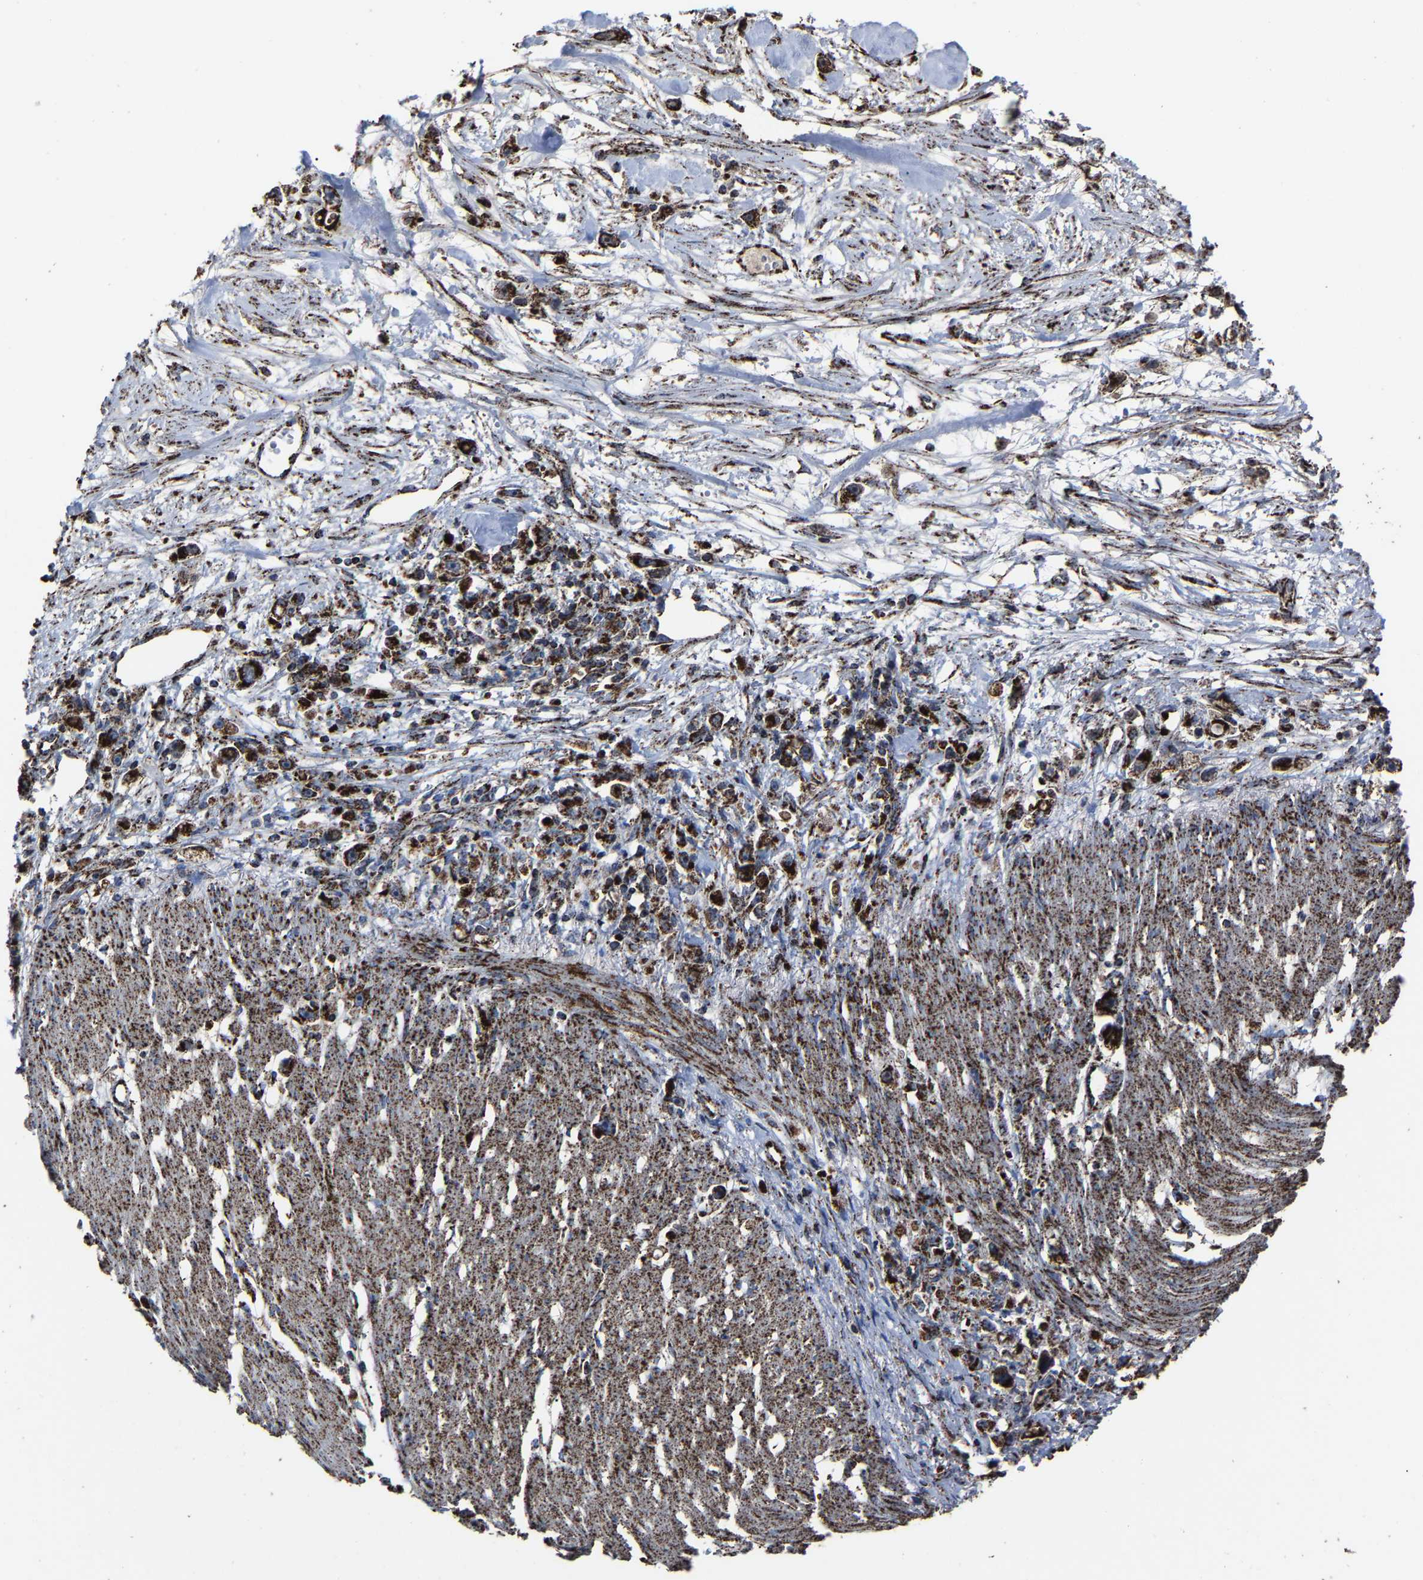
{"staining": {"intensity": "strong", "quantity": ">75%", "location": "cytoplasmic/membranous"}, "tissue": "stomach cancer", "cell_type": "Tumor cells", "image_type": "cancer", "snomed": [{"axis": "morphology", "description": "Adenocarcinoma, NOS"}, {"axis": "topography", "description": "Stomach"}], "caption": "The photomicrograph displays staining of stomach adenocarcinoma, revealing strong cytoplasmic/membranous protein staining (brown color) within tumor cells. (DAB (3,3'-diaminobenzidine) = brown stain, brightfield microscopy at high magnification).", "gene": "NDUFV3", "patient": {"sex": "female", "age": 59}}